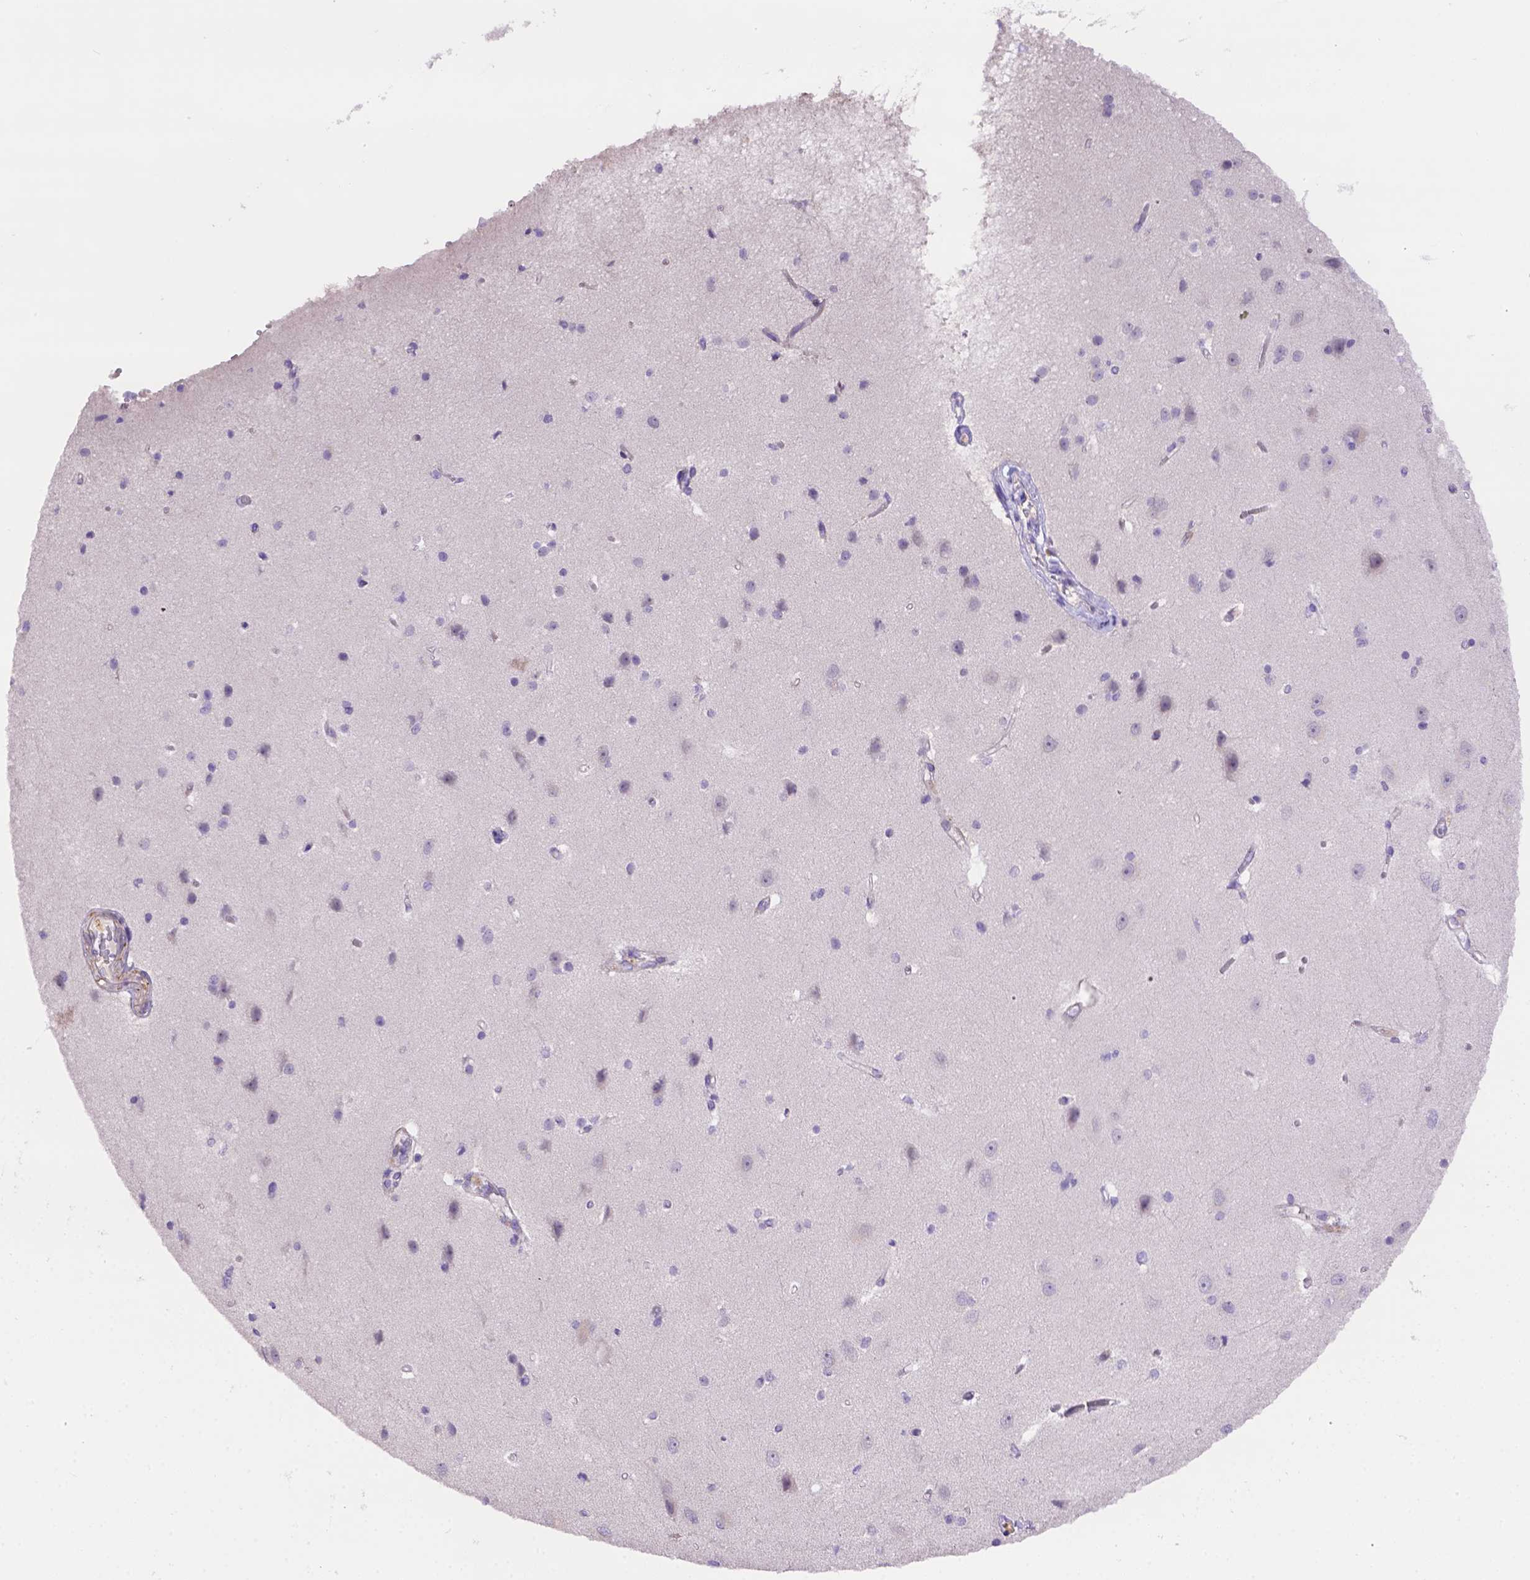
{"staining": {"intensity": "negative", "quantity": "none", "location": "none"}, "tissue": "cerebral cortex", "cell_type": "Endothelial cells", "image_type": "normal", "snomed": [{"axis": "morphology", "description": "Normal tissue, NOS"}, {"axis": "topography", "description": "Cerebral cortex"}], "caption": "Image shows no significant protein positivity in endothelial cells of normal cerebral cortex. (Brightfield microscopy of DAB immunohistochemistry at high magnification).", "gene": "NXPE2", "patient": {"sex": "male", "age": 37}}